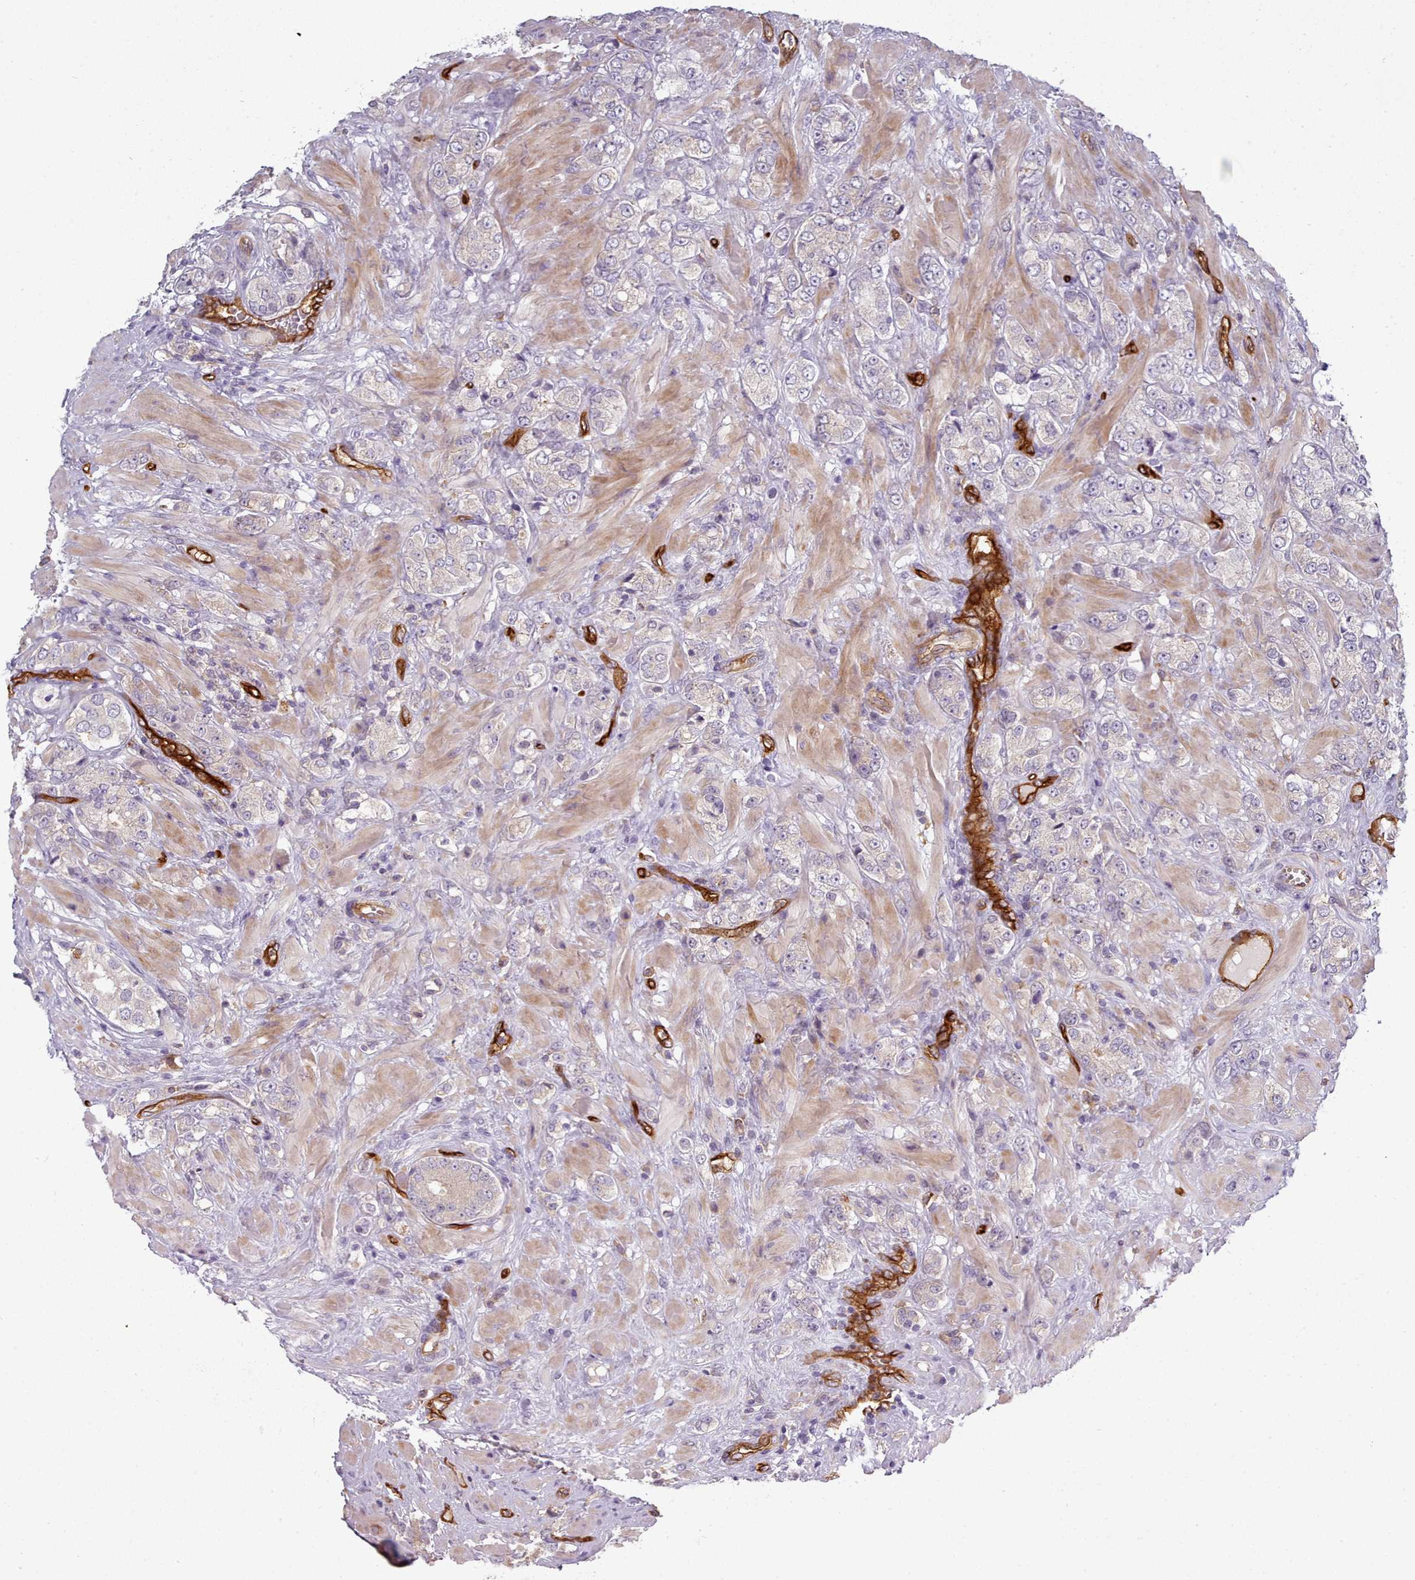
{"staining": {"intensity": "weak", "quantity": "<25%", "location": "cytoplasmic/membranous"}, "tissue": "prostate cancer", "cell_type": "Tumor cells", "image_type": "cancer", "snomed": [{"axis": "morphology", "description": "Adenocarcinoma, High grade"}, {"axis": "topography", "description": "Prostate and seminal vesicle, NOS"}], "caption": "This micrograph is of prostate cancer (adenocarcinoma (high-grade)) stained with immunohistochemistry (IHC) to label a protein in brown with the nuclei are counter-stained blue. There is no staining in tumor cells.", "gene": "CD300LF", "patient": {"sex": "male", "age": 64}}